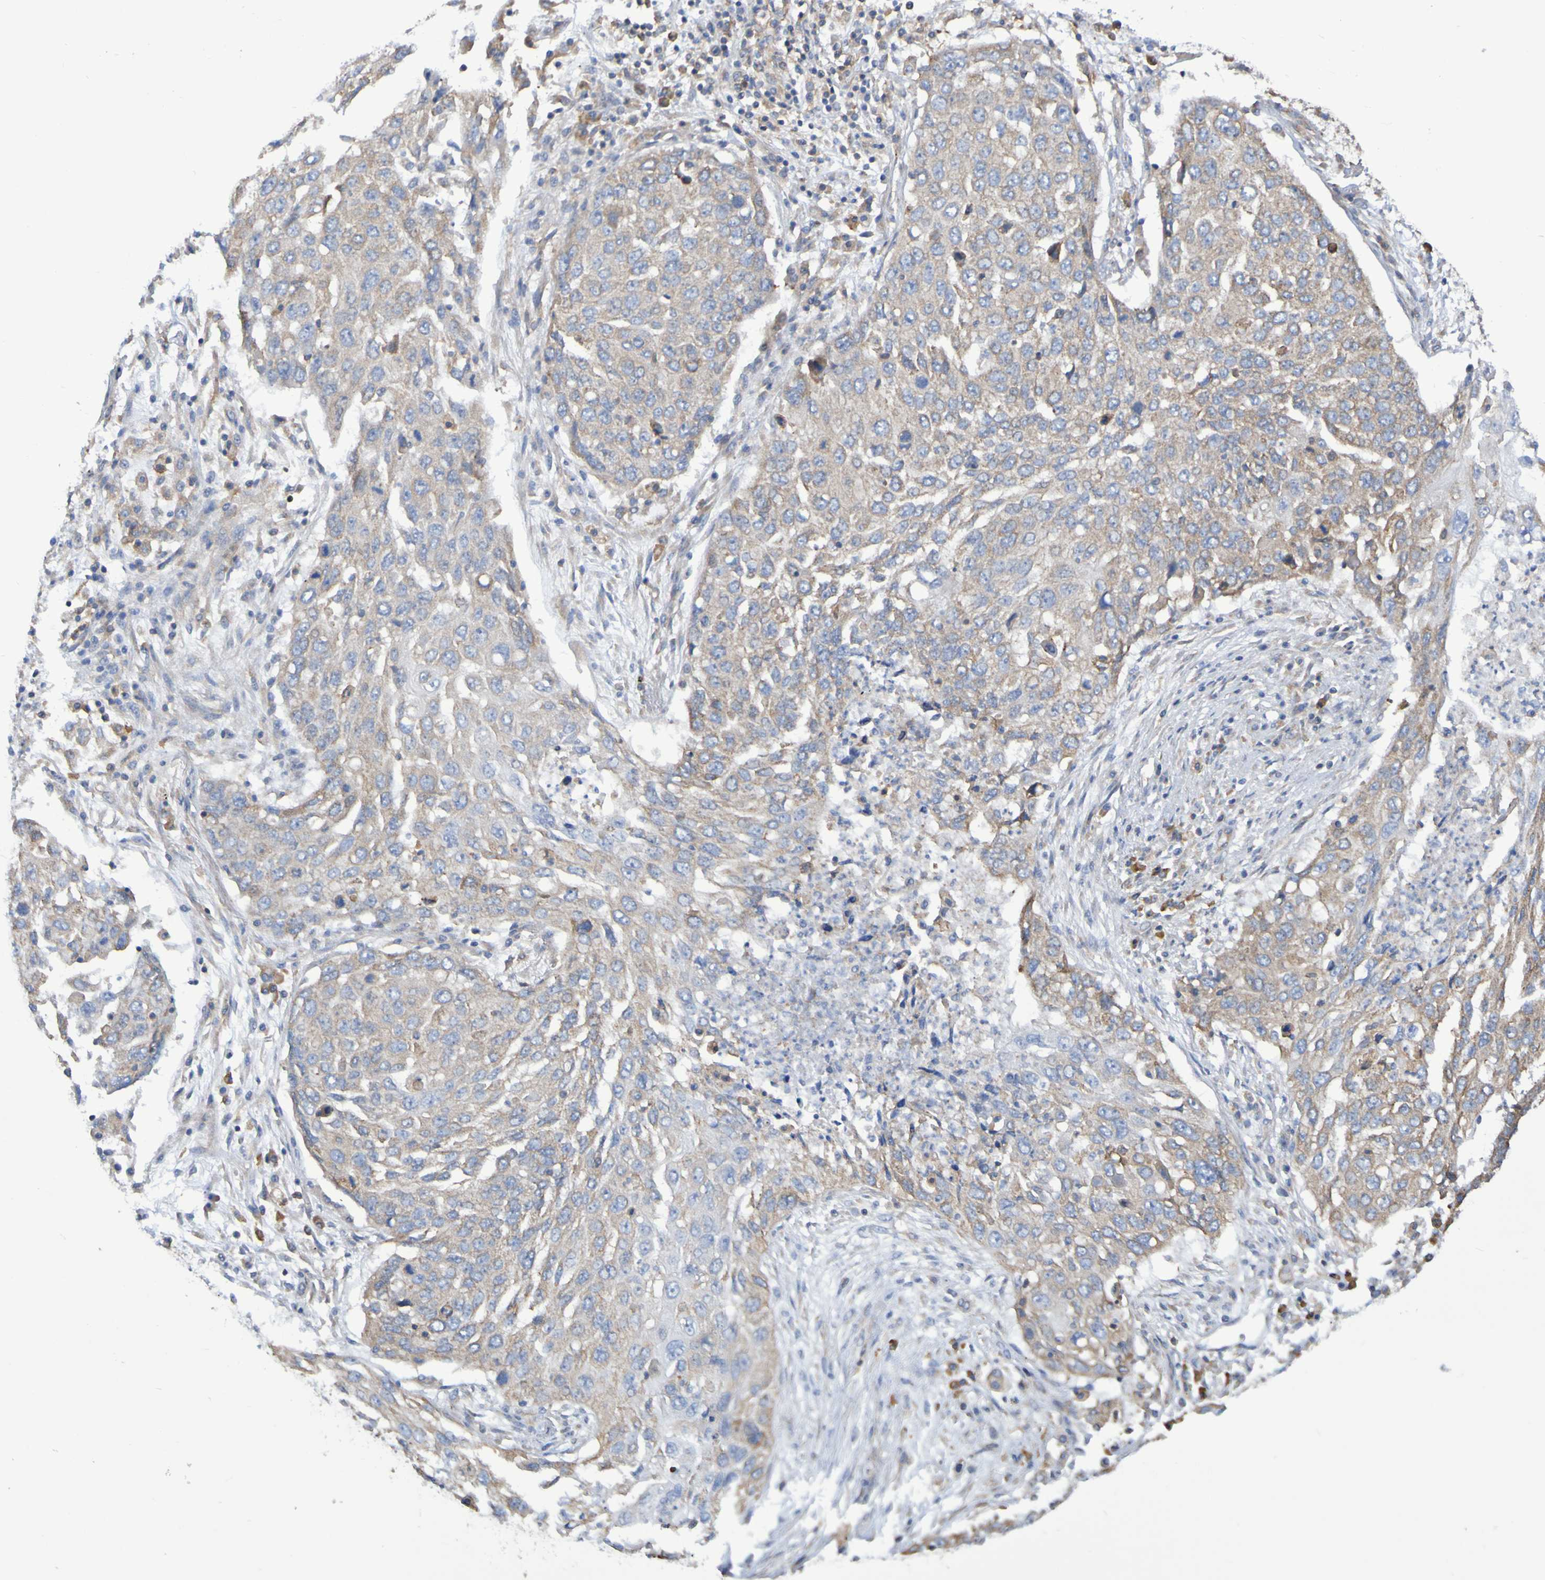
{"staining": {"intensity": "weak", "quantity": "25%-75%", "location": "cytoplasmic/membranous"}, "tissue": "lung cancer", "cell_type": "Tumor cells", "image_type": "cancer", "snomed": [{"axis": "morphology", "description": "Squamous cell carcinoma, NOS"}, {"axis": "topography", "description": "Lung"}], "caption": "Protein expression analysis of lung squamous cell carcinoma reveals weak cytoplasmic/membranous expression in approximately 25%-75% of tumor cells.", "gene": "SYNJ1", "patient": {"sex": "female", "age": 63}}